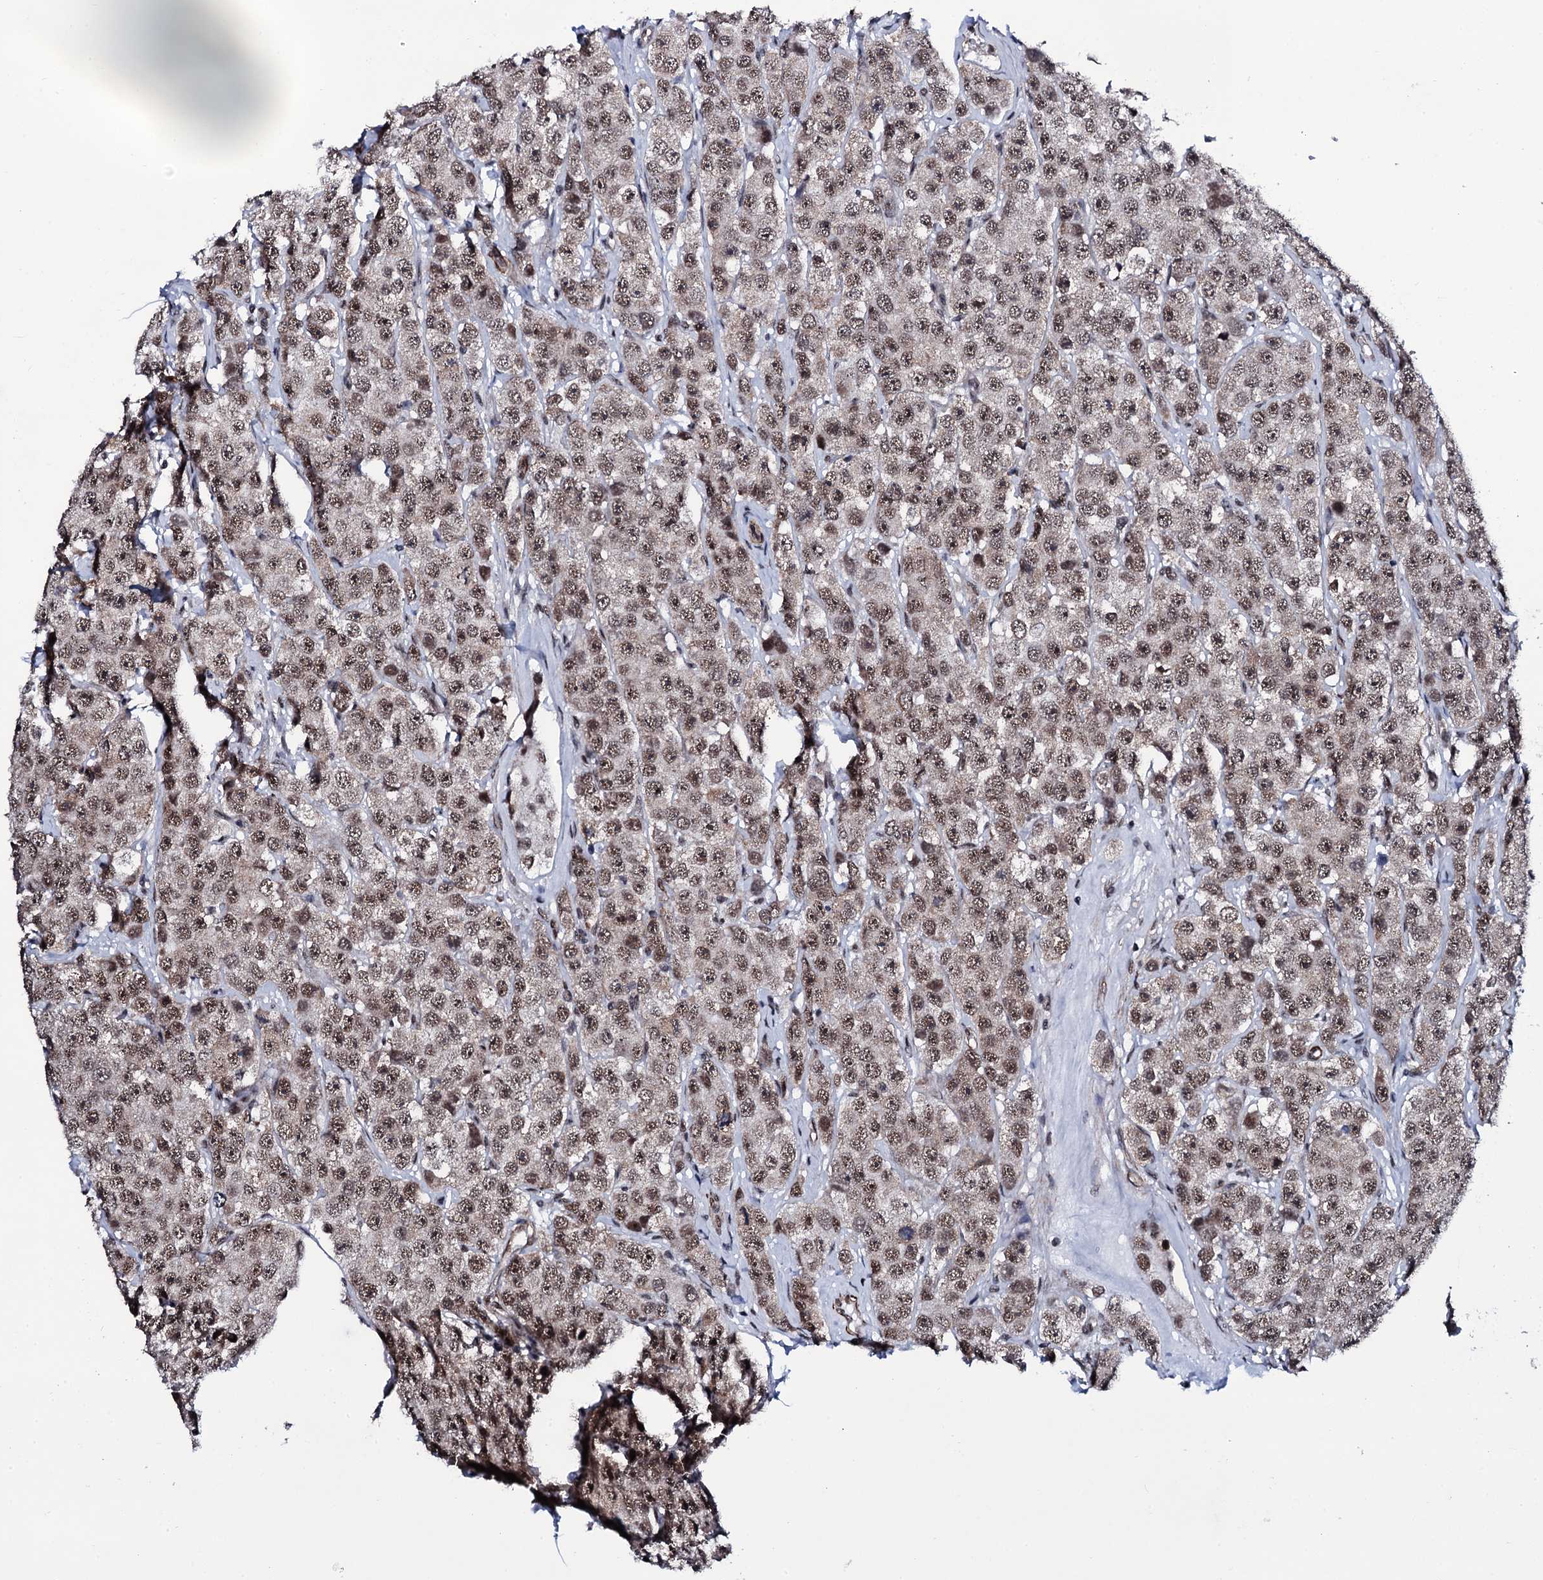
{"staining": {"intensity": "moderate", "quantity": ">75%", "location": "nuclear"}, "tissue": "testis cancer", "cell_type": "Tumor cells", "image_type": "cancer", "snomed": [{"axis": "morphology", "description": "Seminoma, NOS"}, {"axis": "topography", "description": "Testis"}], "caption": "The micrograph reveals staining of testis cancer, revealing moderate nuclear protein positivity (brown color) within tumor cells.", "gene": "CWC15", "patient": {"sex": "male", "age": 28}}